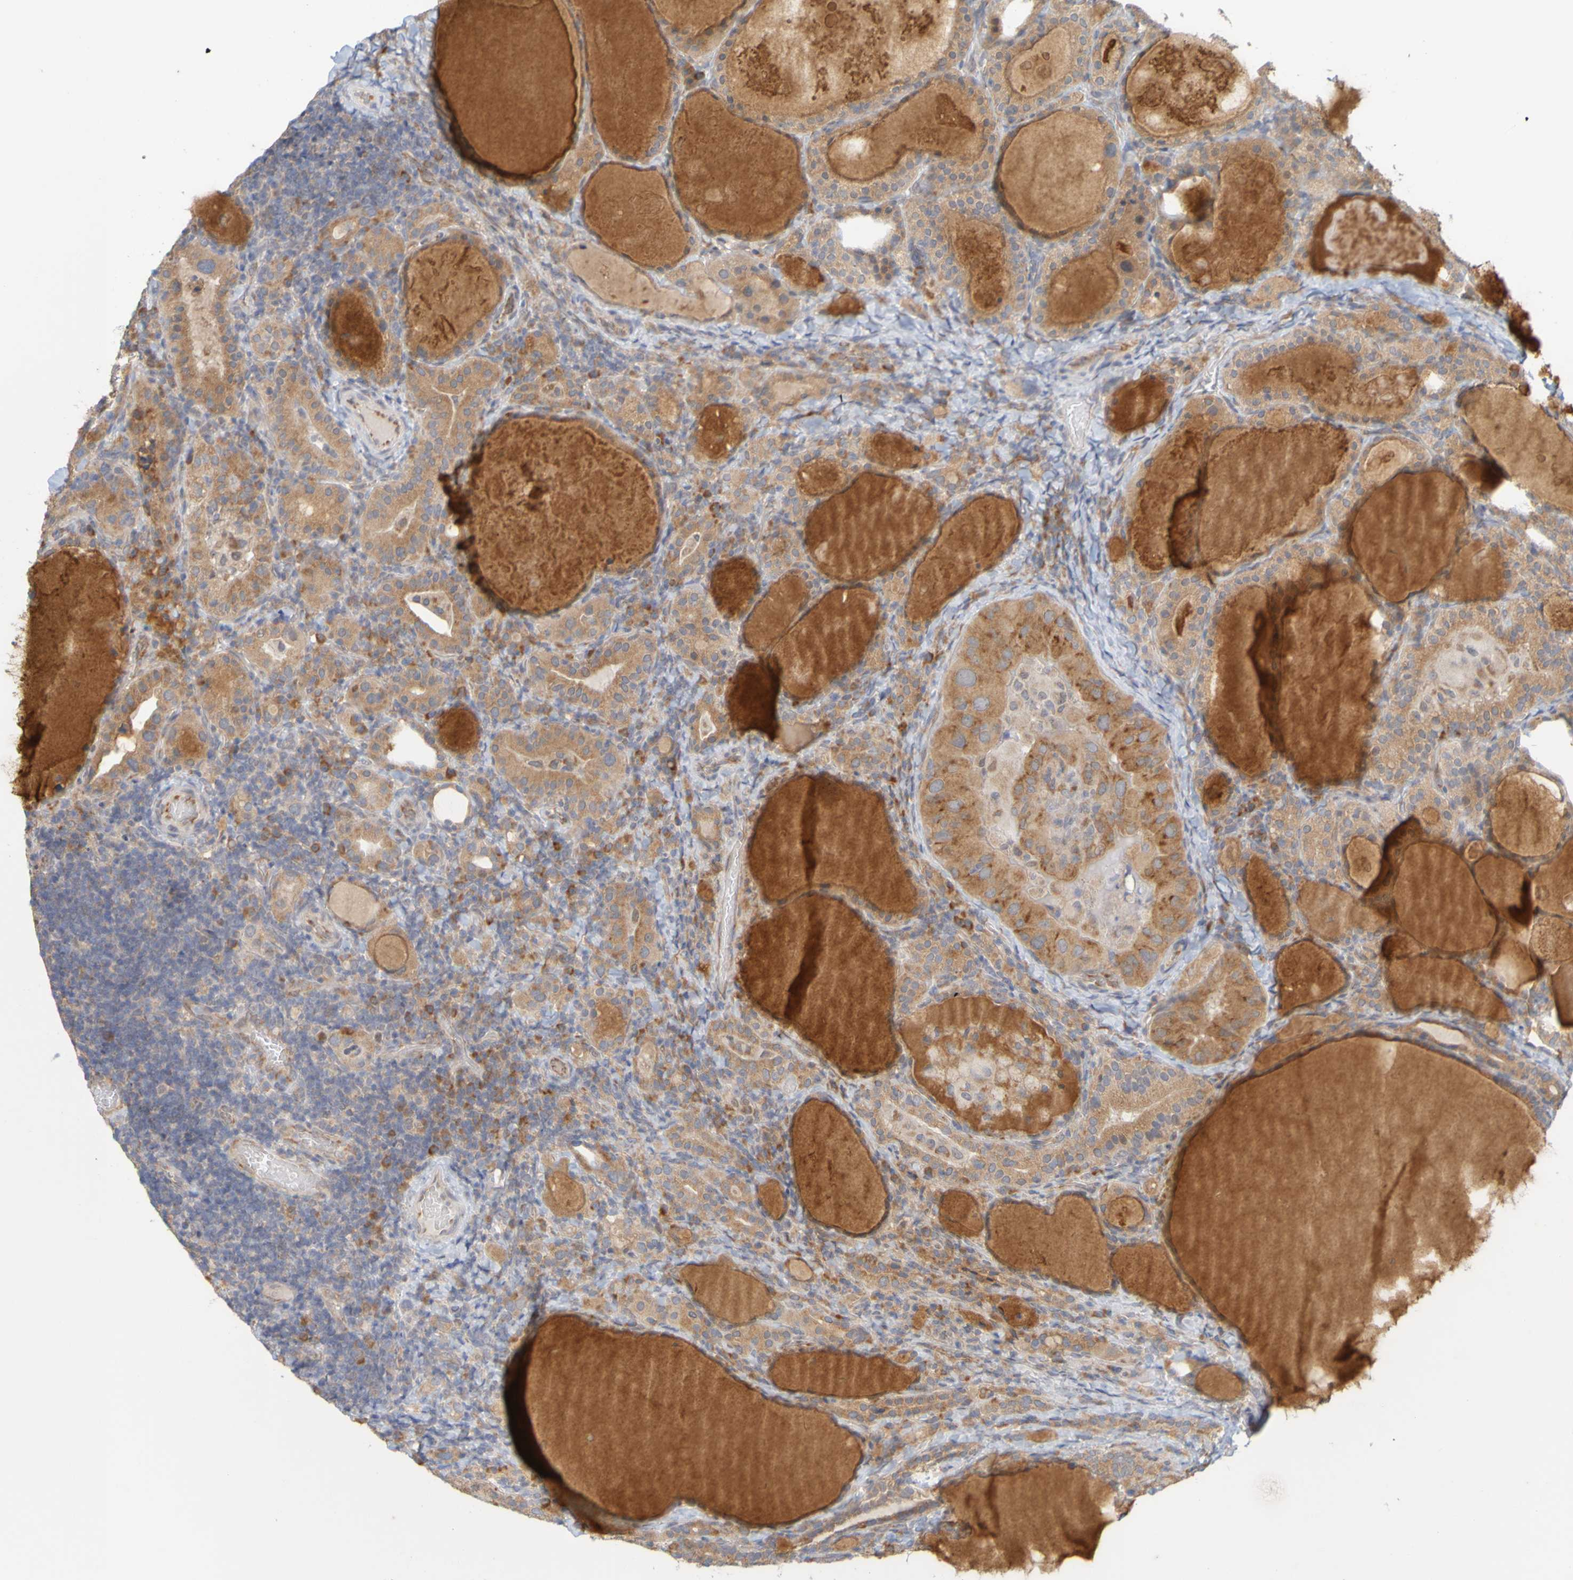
{"staining": {"intensity": "moderate", "quantity": ">75%", "location": "cytoplasmic/membranous"}, "tissue": "thyroid cancer", "cell_type": "Tumor cells", "image_type": "cancer", "snomed": [{"axis": "morphology", "description": "Papillary adenocarcinoma, NOS"}, {"axis": "topography", "description": "Thyroid gland"}], "caption": "Immunohistochemistry of human papillary adenocarcinoma (thyroid) demonstrates medium levels of moderate cytoplasmic/membranous expression in approximately >75% of tumor cells. Immunohistochemistry stains the protein of interest in brown and the nuclei are stained blue.", "gene": "MOGS", "patient": {"sex": "female", "age": 42}}